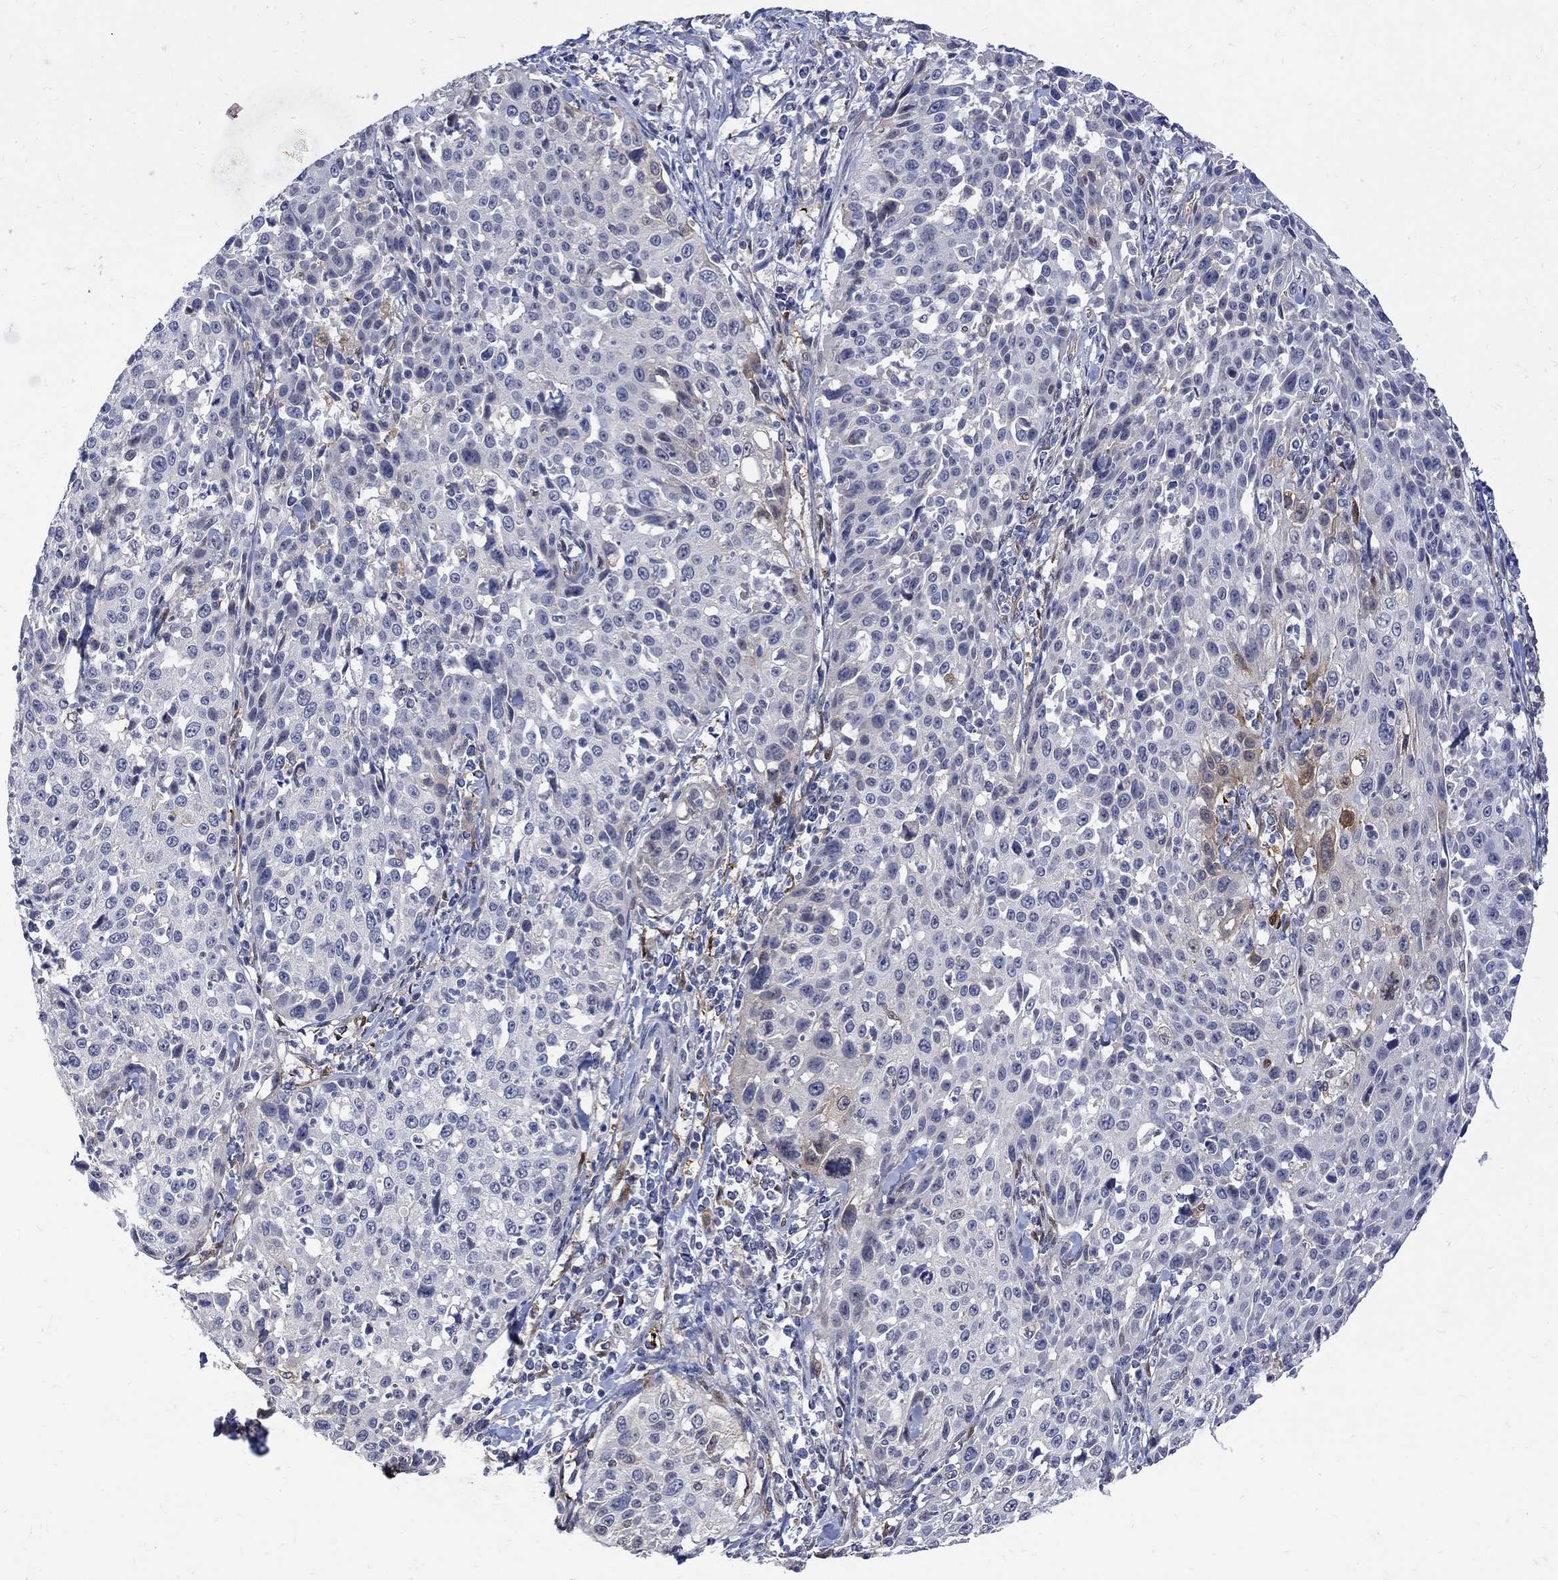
{"staining": {"intensity": "negative", "quantity": "none", "location": "none"}, "tissue": "cervical cancer", "cell_type": "Tumor cells", "image_type": "cancer", "snomed": [{"axis": "morphology", "description": "Squamous cell carcinoma, NOS"}, {"axis": "topography", "description": "Cervix"}], "caption": "DAB (3,3'-diaminobenzidine) immunohistochemical staining of human cervical cancer exhibits no significant positivity in tumor cells.", "gene": "TGM2", "patient": {"sex": "female", "age": 26}}